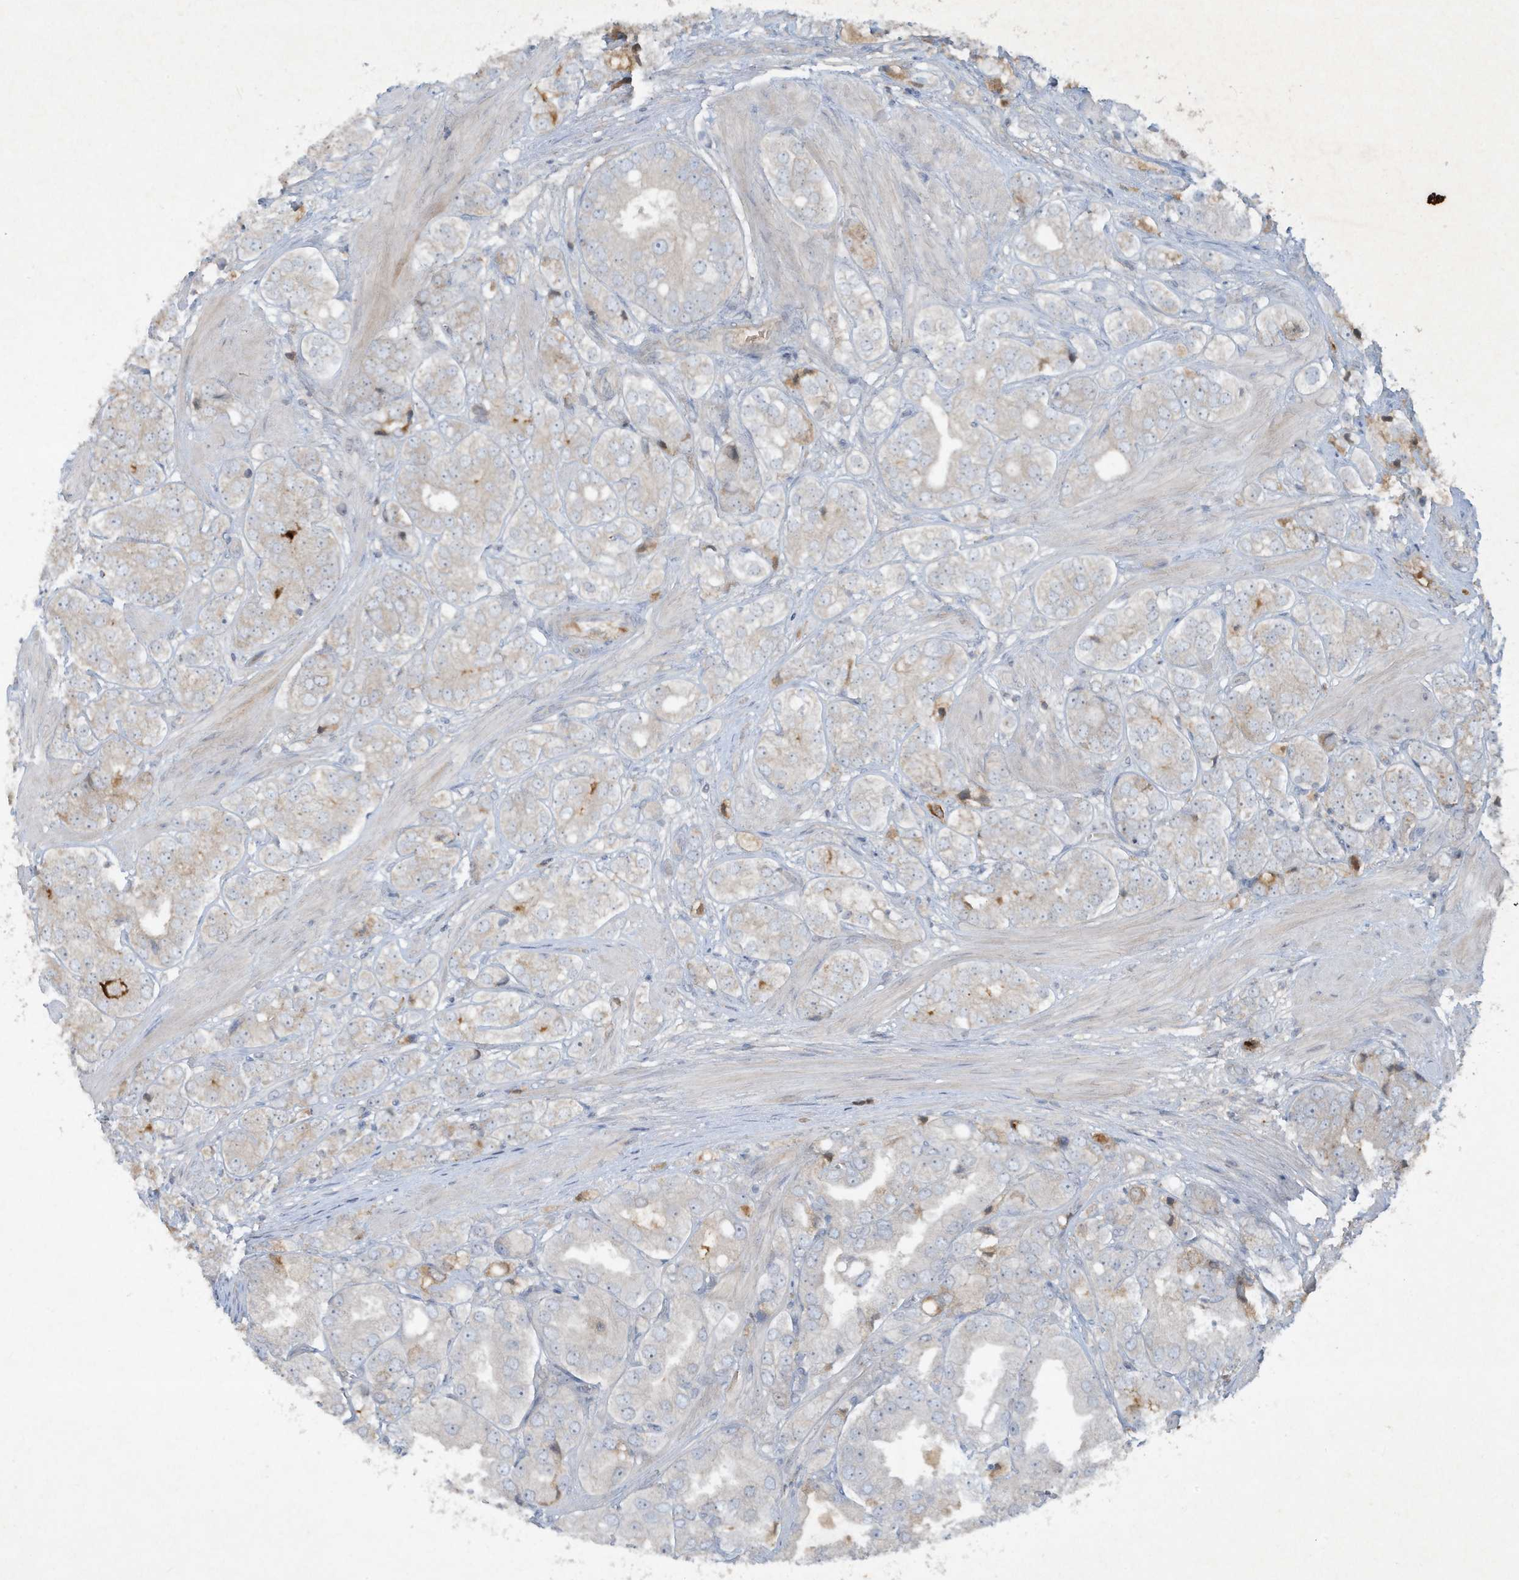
{"staining": {"intensity": "weak", "quantity": "<25%", "location": "cytoplasmic/membranous"}, "tissue": "prostate cancer", "cell_type": "Tumor cells", "image_type": "cancer", "snomed": [{"axis": "morphology", "description": "Adenocarcinoma, High grade"}, {"axis": "topography", "description": "Prostate"}], "caption": "Protein analysis of high-grade adenocarcinoma (prostate) reveals no significant staining in tumor cells.", "gene": "FETUB", "patient": {"sex": "male", "age": 50}}